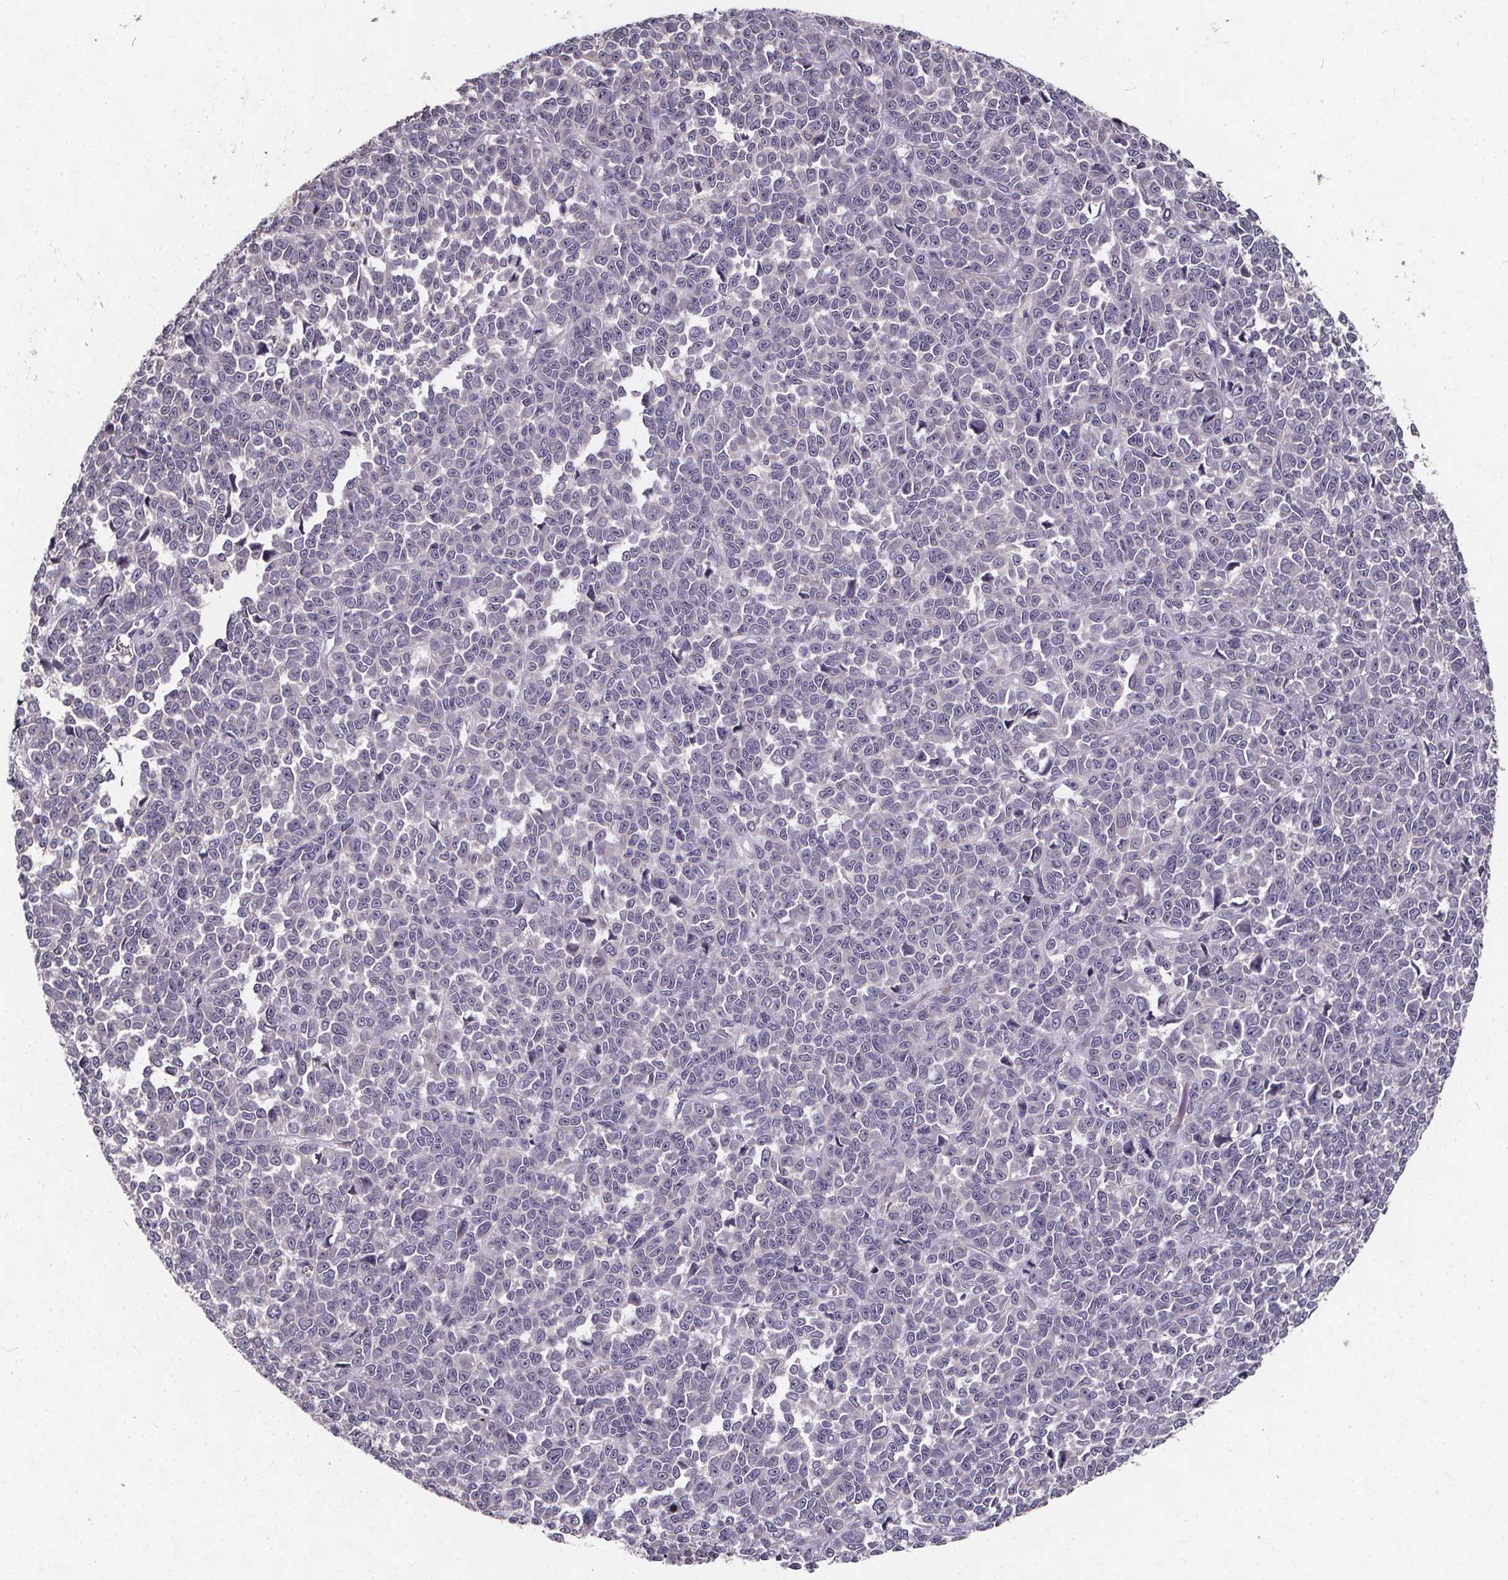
{"staining": {"intensity": "negative", "quantity": "none", "location": "none"}, "tissue": "melanoma", "cell_type": "Tumor cells", "image_type": "cancer", "snomed": [{"axis": "morphology", "description": "Malignant melanoma, NOS"}, {"axis": "topography", "description": "Skin"}], "caption": "This is an immunohistochemistry (IHC) histopathology image of human melanoma. There is no staining in tumor cells.", "gene": "TSPAN14", "patient": {"sex": "female", "age": 95}}